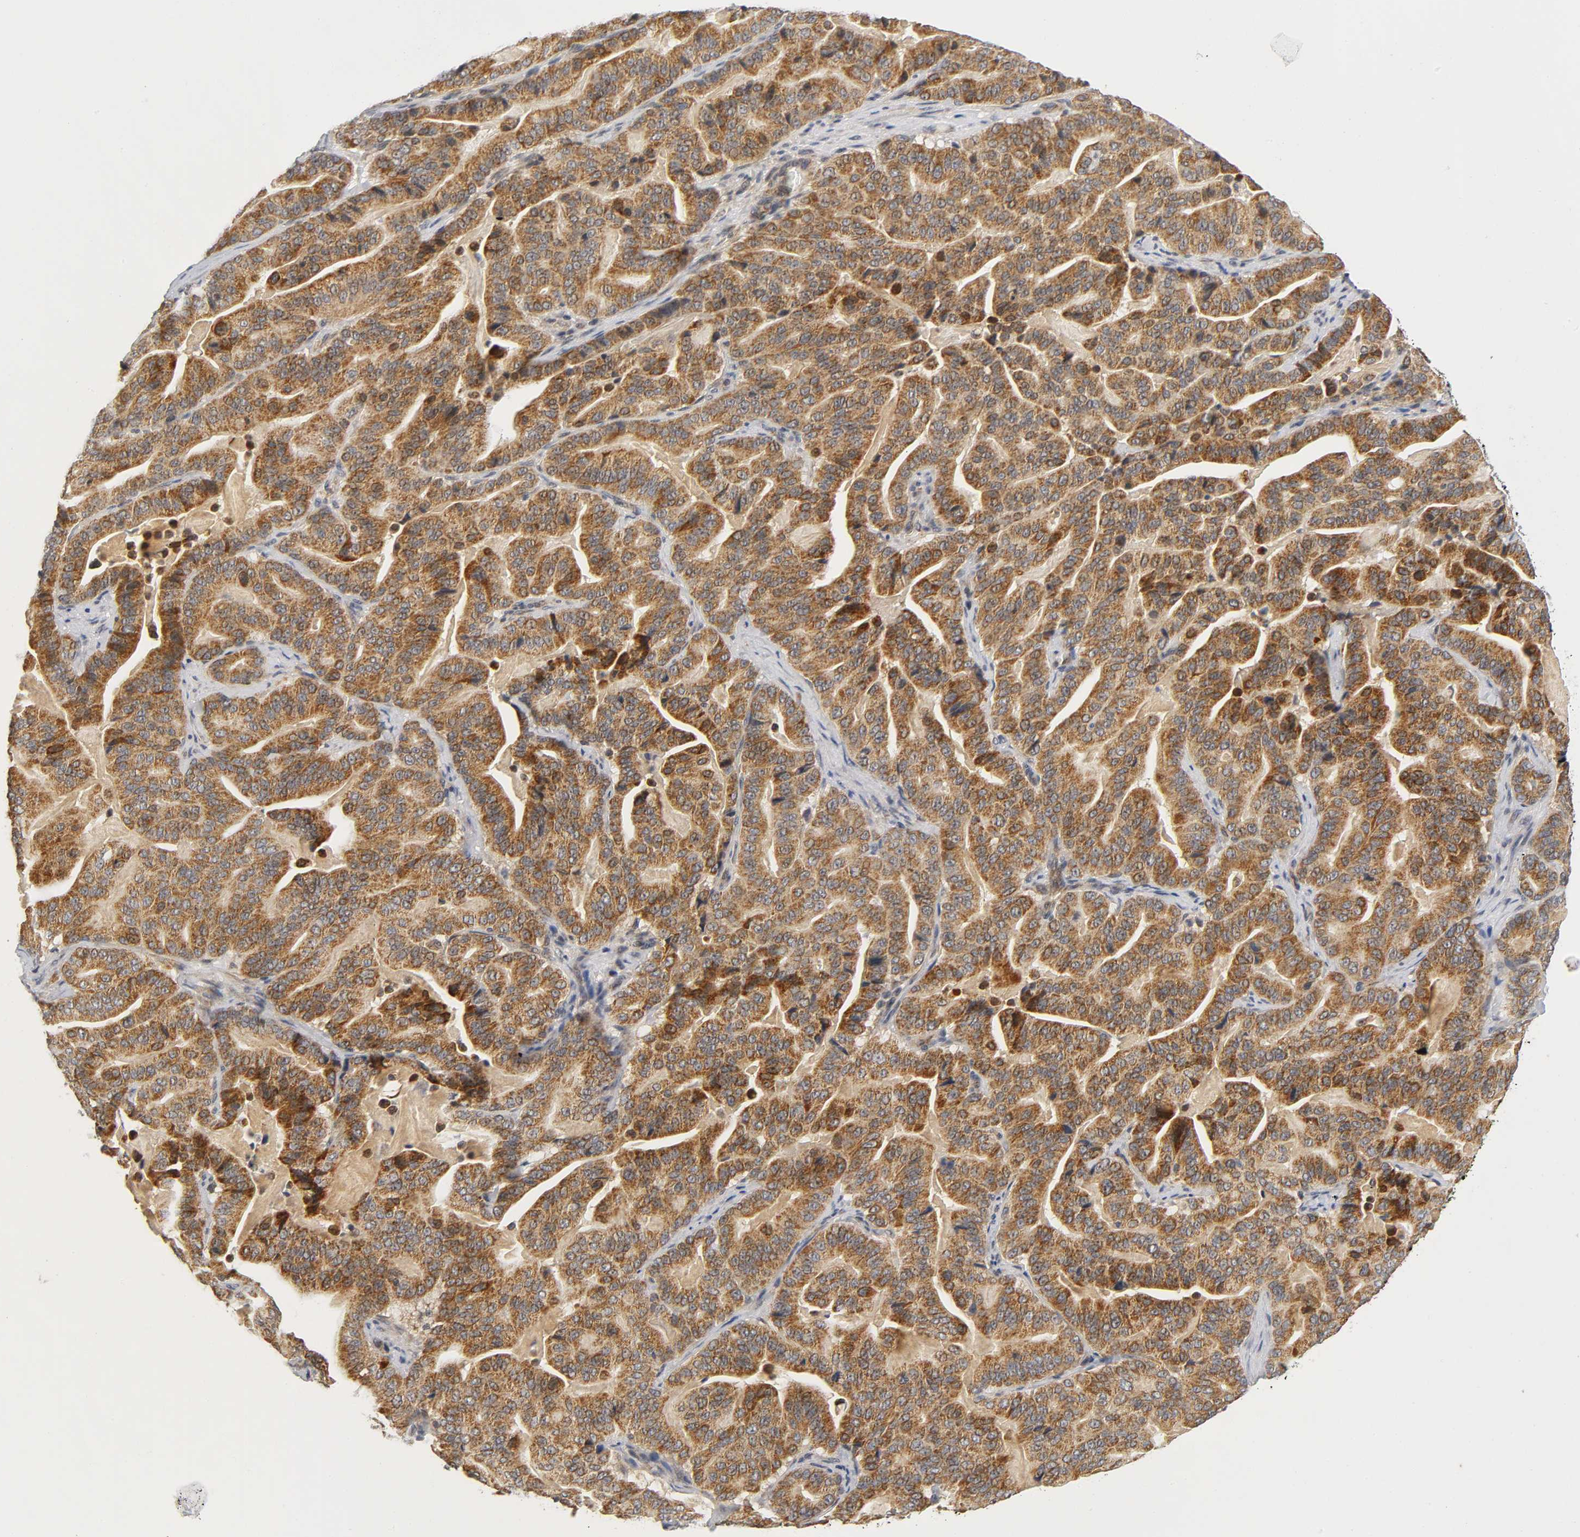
{"staining": {"intensity": "moderate", "quantity": ">75%", "location": "cytoplasmic/membranous"}, "tissue": "pancreatic cancer", "cell_type": "Tumor cells", "image_type": "cancer", "snomed": [{"axis": "morphology", "description": "Adenocarcinoma, NOS"}, {"axis": "topography", "description": "Pancreas"}], "caption": "IHC staining of pancreatic cancer, which shows medium levels of moderate cytoplasmic/membranous staining in about >75% of tumor cells indicating moderate cytoplasmic/membranous protein expression. The staining was performed using DAB (brown) for protein detection and nuclei were counterstained in hematoxylin (blue).", "gene": "NRP1", "patient": {"sex": "male", "age": 63}}